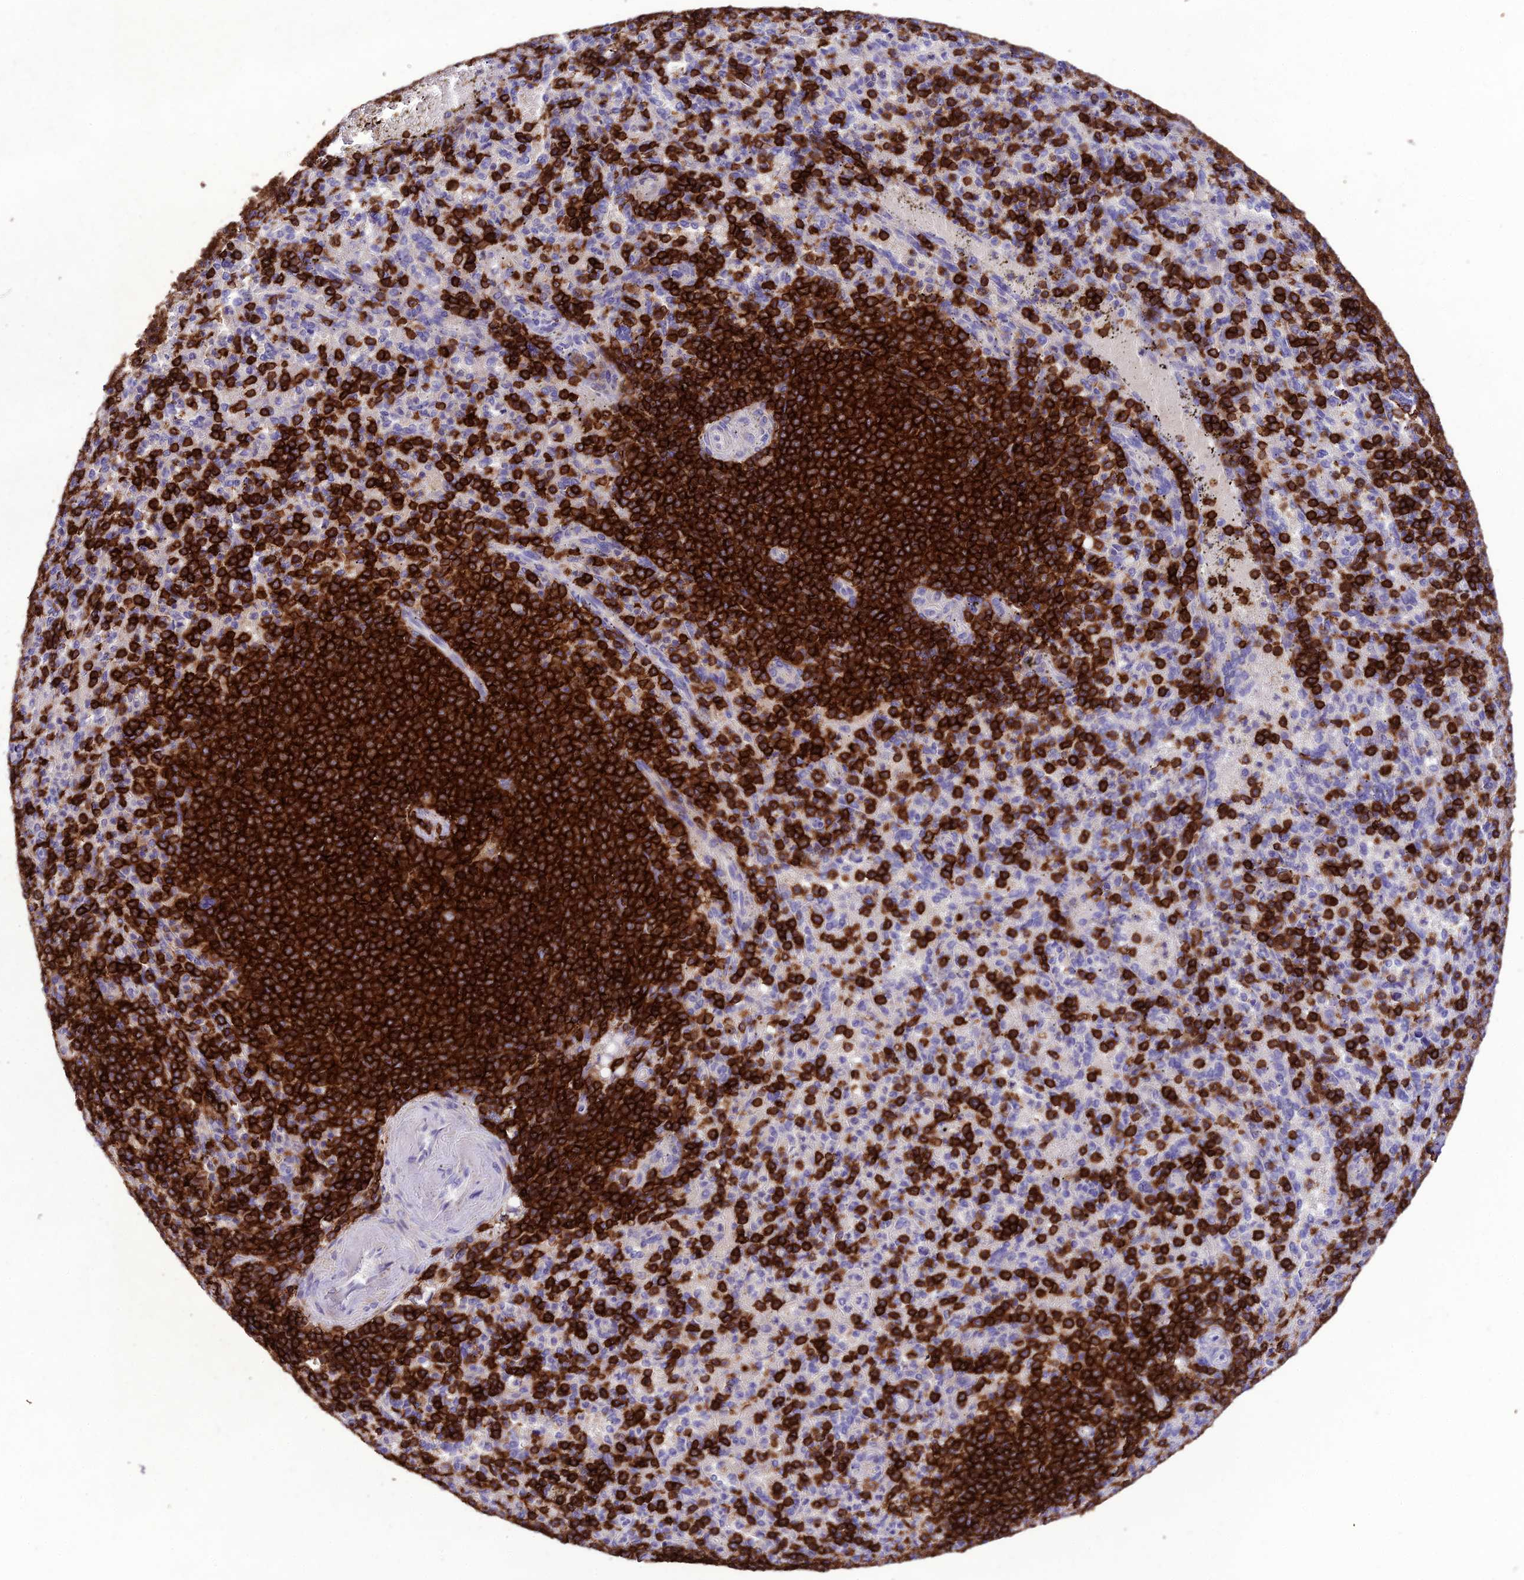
{"staining": {"intensity": "strong", "quantity": "25%-75%", "location": "cytoplasmic/membranous"}, "tissue": "spleen", "cell_type": "Cells in red pulp", "image_type": "normal", "snomed": [{"axis": "morphology", "description": "Normal tissue, NOS"}, {"axis": "topography", "description": "Spleen"}], "caption": "Immunohistochemistry (IHC) image of benign spleen: spleen stained using IHC reveals high levels of strong protein expression localized specifically in the cytoplasmic/membranous of cells in red pulp, appearing as a cytoplasmic/membranous brown color.", "gene": "PTPRCAP", "patient": {"sex": "female", "age": 74}}